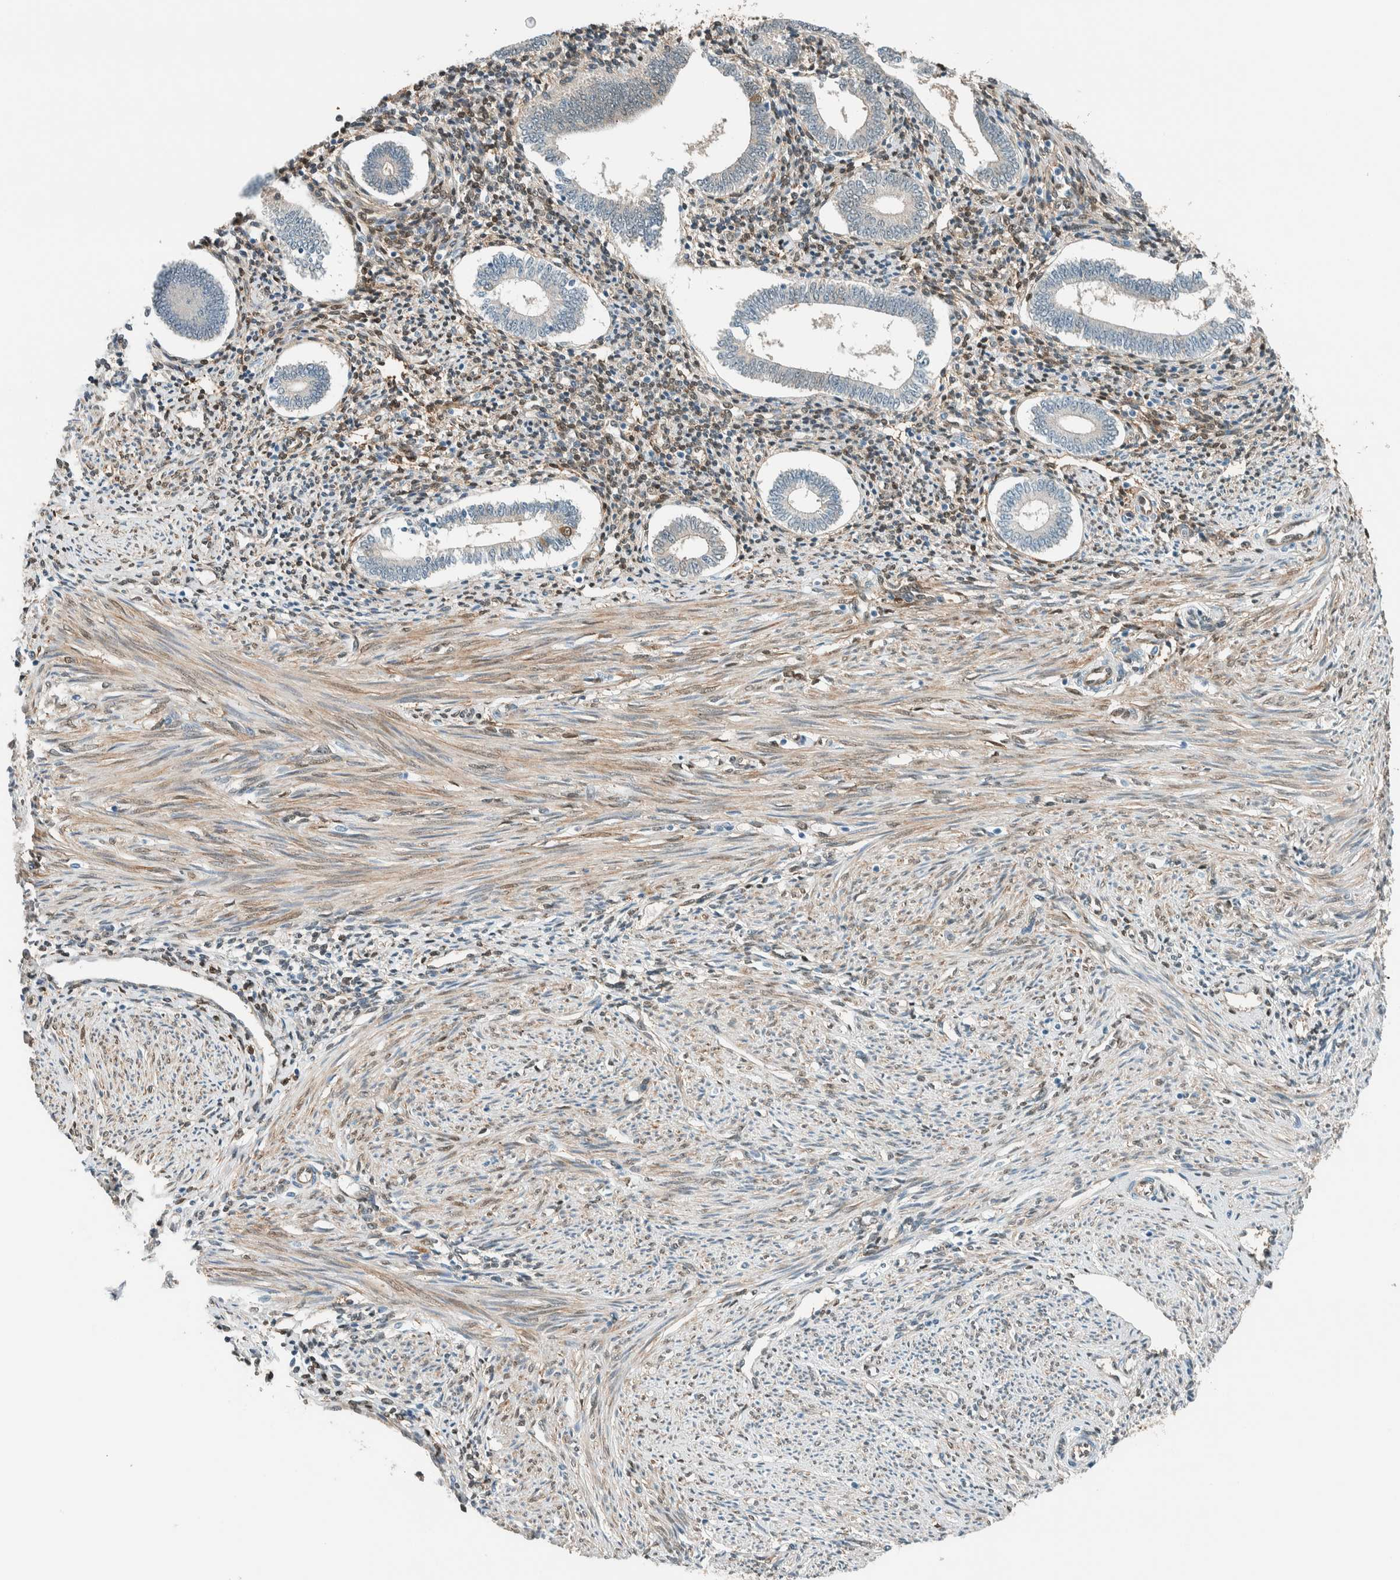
{"staining": {"intensity": "moderate", "quantity": ">75%", "location": "cytoplasmic/membranous,nuclear"}, "tissue": "endometrium", "cell_type": "Cells in endometrial stroma", "image_type": "normal", "snomed": [{"axis": "morphology", "description": "Normal tissue, NOS"}, {"axis": "topography", "description": "Endometrium"}], "caption": "Brown immunohistochemical staining in normal human endometrium shows moderate cytoplasmic/membranous,nuclear staining in approximately >75% of cells in endometrial stroma. (DAB (3,3'-diaminobenzidine) IHC, brown staining for protein, blue staining for nuclei).", "gene": "NXN", "patient": {"sex": "female", "age": 42}}